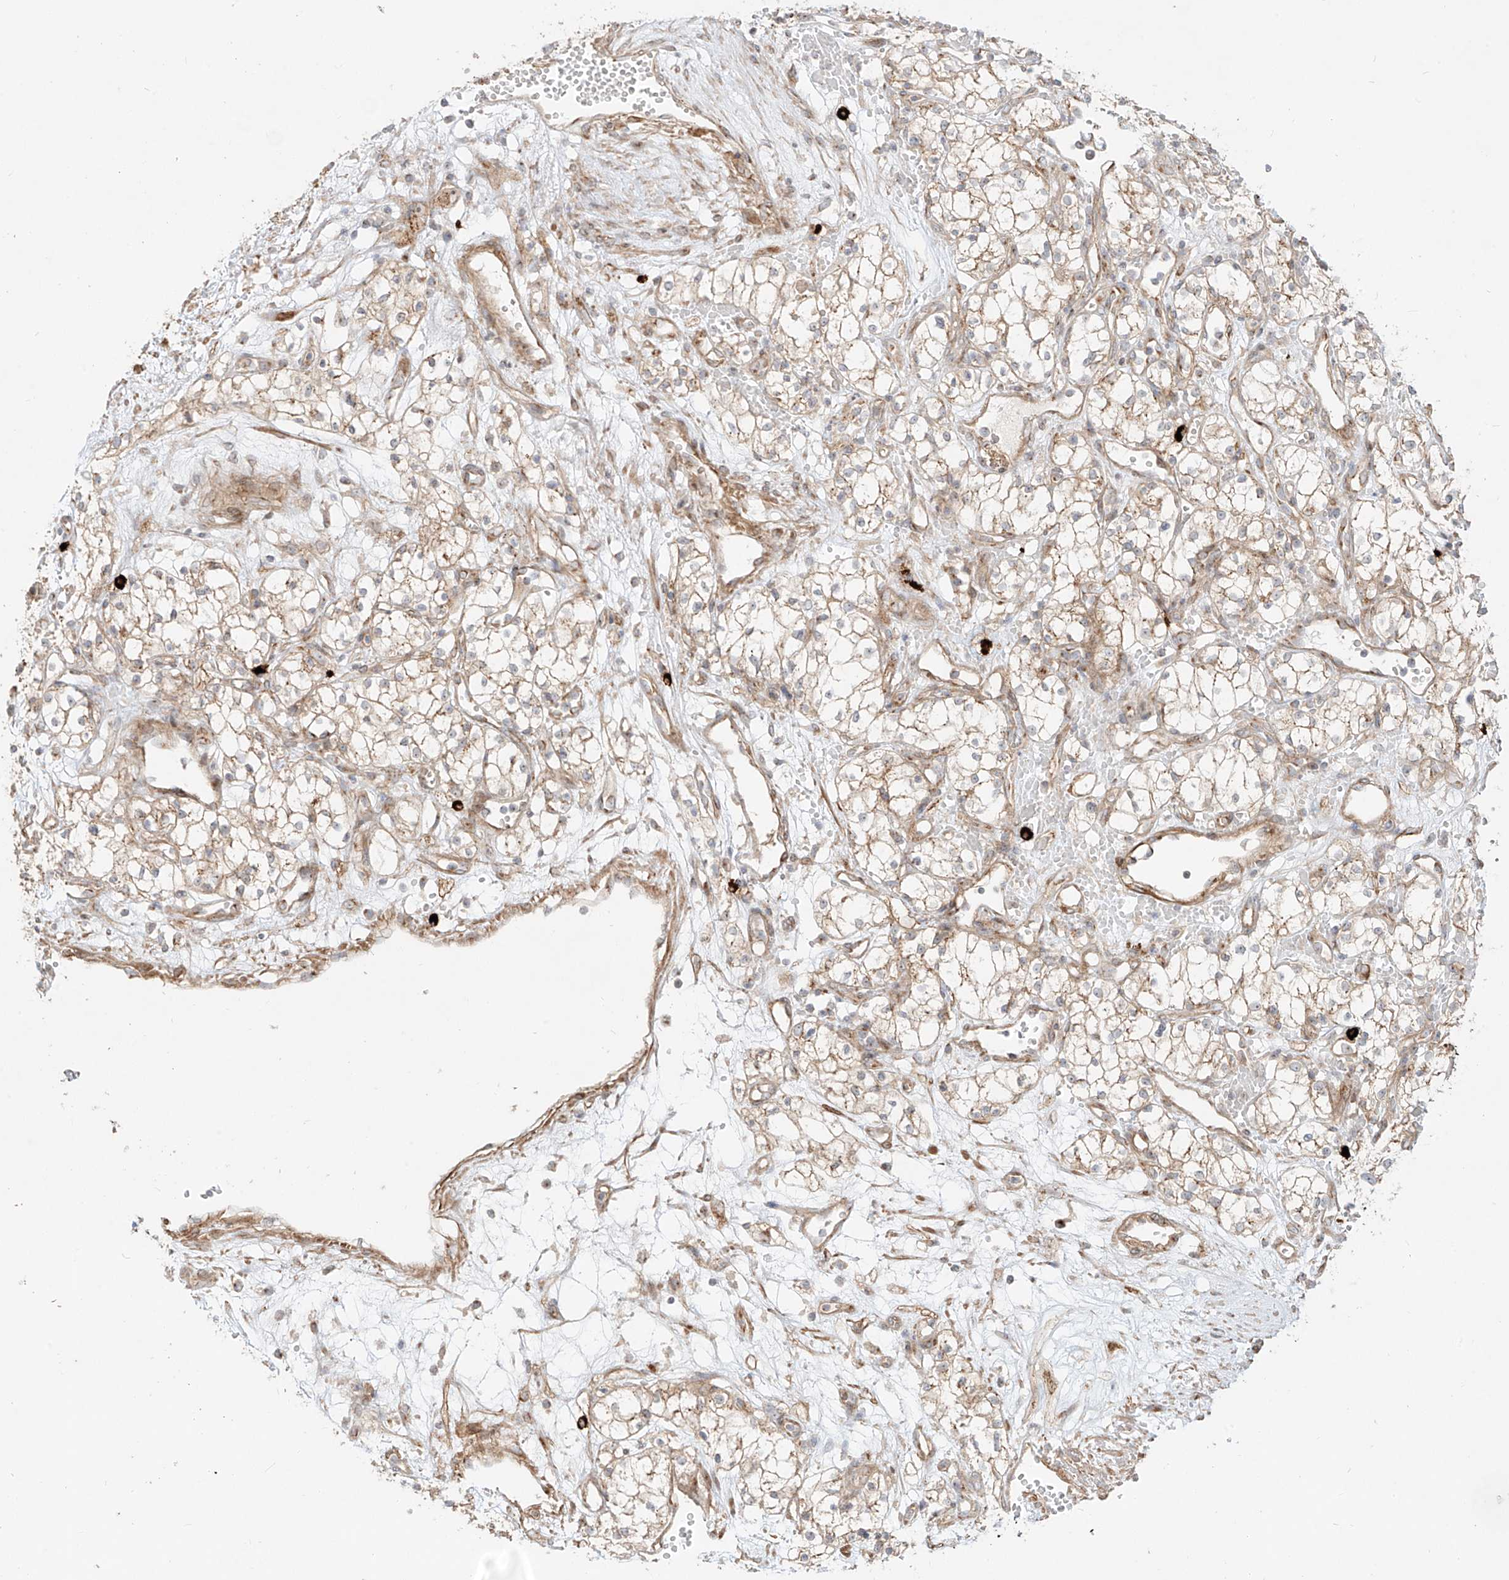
{"staining": {"intensity": "weak", "quantity": "25%-75%", "location": "cytoplasmic/membranous"}, "tissue": "renal cancer", "cell_type": "Tumor cells", "image_type": "cancer", "snomed": [{"axis": "morphology", "description": "Adenocarcinoma, NOS"}, {"axis": "topography", "description": "Kidney"}], "caption": "This micrograph shows immunohistochemistry staining of human renal cancer, with low weak cytoplasmic/membranous expression in about 25%-75% of tumor cells.", "gene": "ZNF287", "patient": {"sex": "male", "age": 59}}